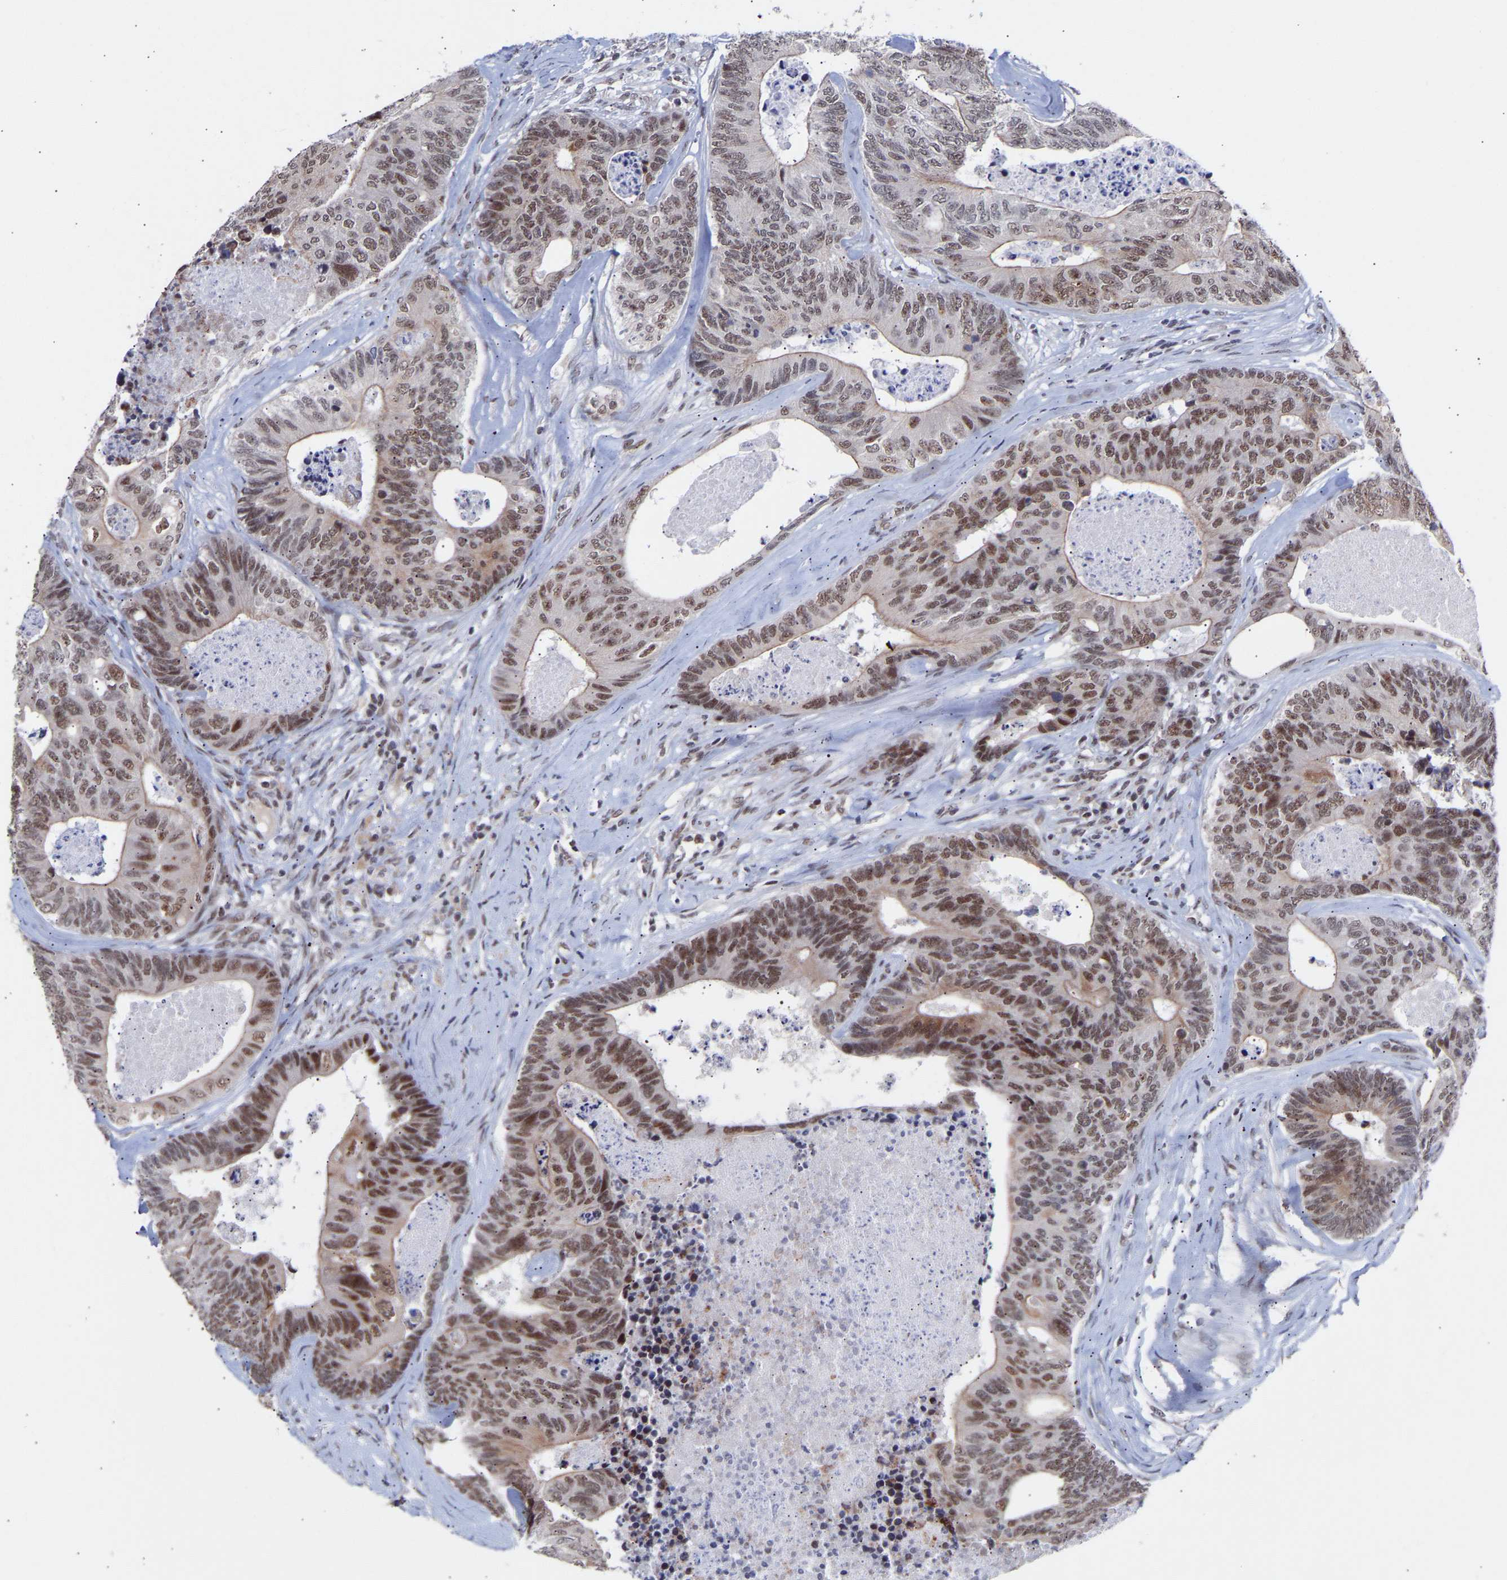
{"staining": {"intensity": "moderate", "quantity": ">75%", "location": "nuclear"}, "tissue": "colorectal cancer", "cell_type": "Tumor cells", "image_type": "cancer", "snomed": [{"axis": "morphology", "description": "Adenocarcinoma, NOS"}, {"axis": "topography", "description": "Colon"}], "caption": "A medium amount of moderate nuclear expression is appreciated in approximately >75% of tumor cells in colorectal cancer tissue.", "gene": "RBM15", "patient": {"sex": "female", "age": 67}}